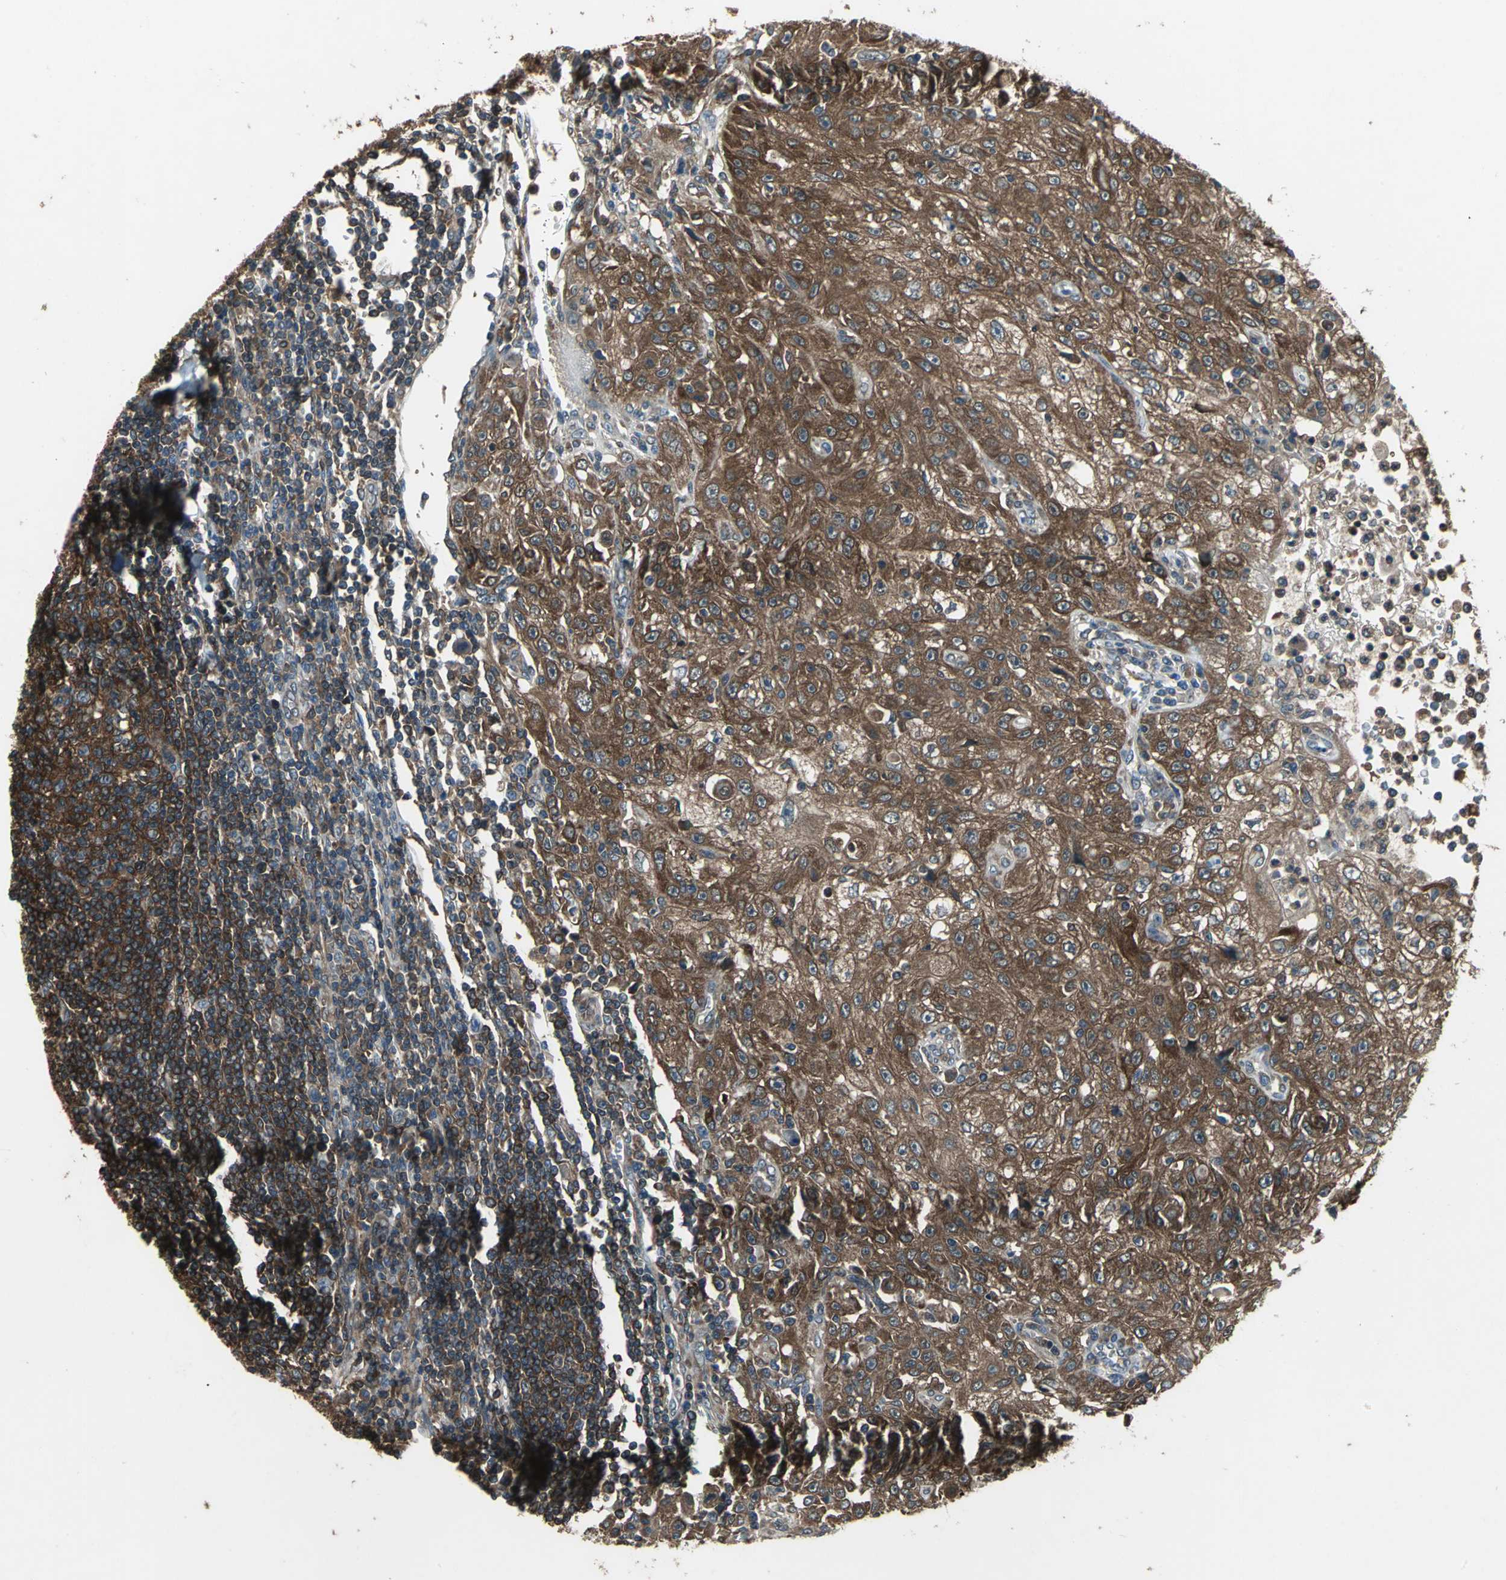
{"staining": {"intensity": "strong", "quantity": ">75%", "location": "cytoplasmic/membranous"}, "tissue": "skin cancer", "cell_type": "Tumor cells", "image_type": "cancer", "snomed": [{"axis": "morphology", "description": "Squamous cell carcinoma, NOS"}, {"axis": "topography", "description": "Skin"}], "caption": "IHC of skin cancer reveals high levels of strong cytoplasmic/membranous positivity in approximately >75% of tumor cells.", "gene": "CAPN1", "patient": {"sex": "male", "age": 75}}